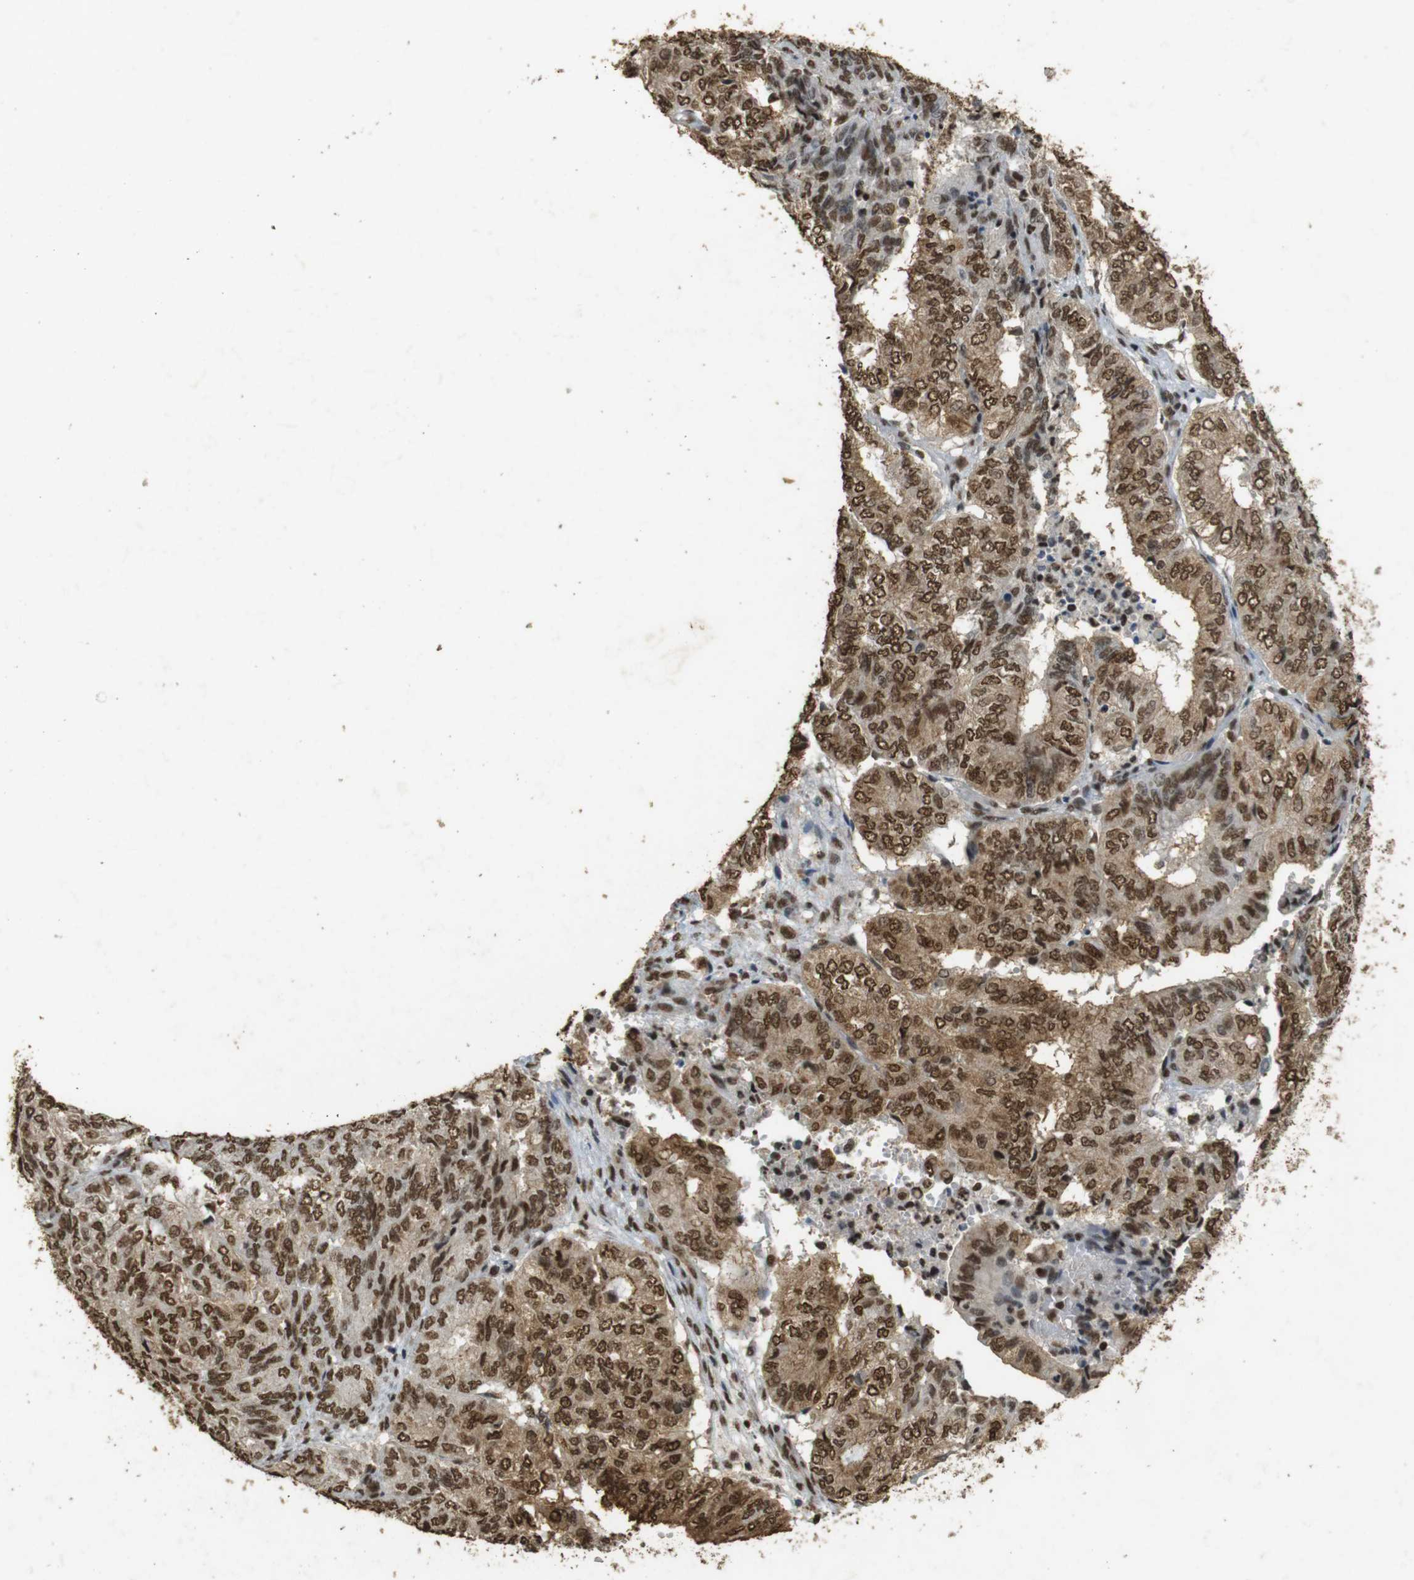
{"staining": {"intensity": "strong", "quantity": ">75%", "location": "cytoplasmic/membranous,nuclear"}, "tissue": "endometrial cancer", "cell_type": "Tumor cells", "image_type": "cancer", "snomed": [{"axis": "morphology", "description": "Adenocarcinoma, NOS"}, {"axis": "topography", "description": "Uterus"}], "caption": "Endometrial cancer stained with a protein marker demonstrates strong staining in tumor cells.", "gene": "GATA4", "patient": {"sex": "female", "age": 60}}